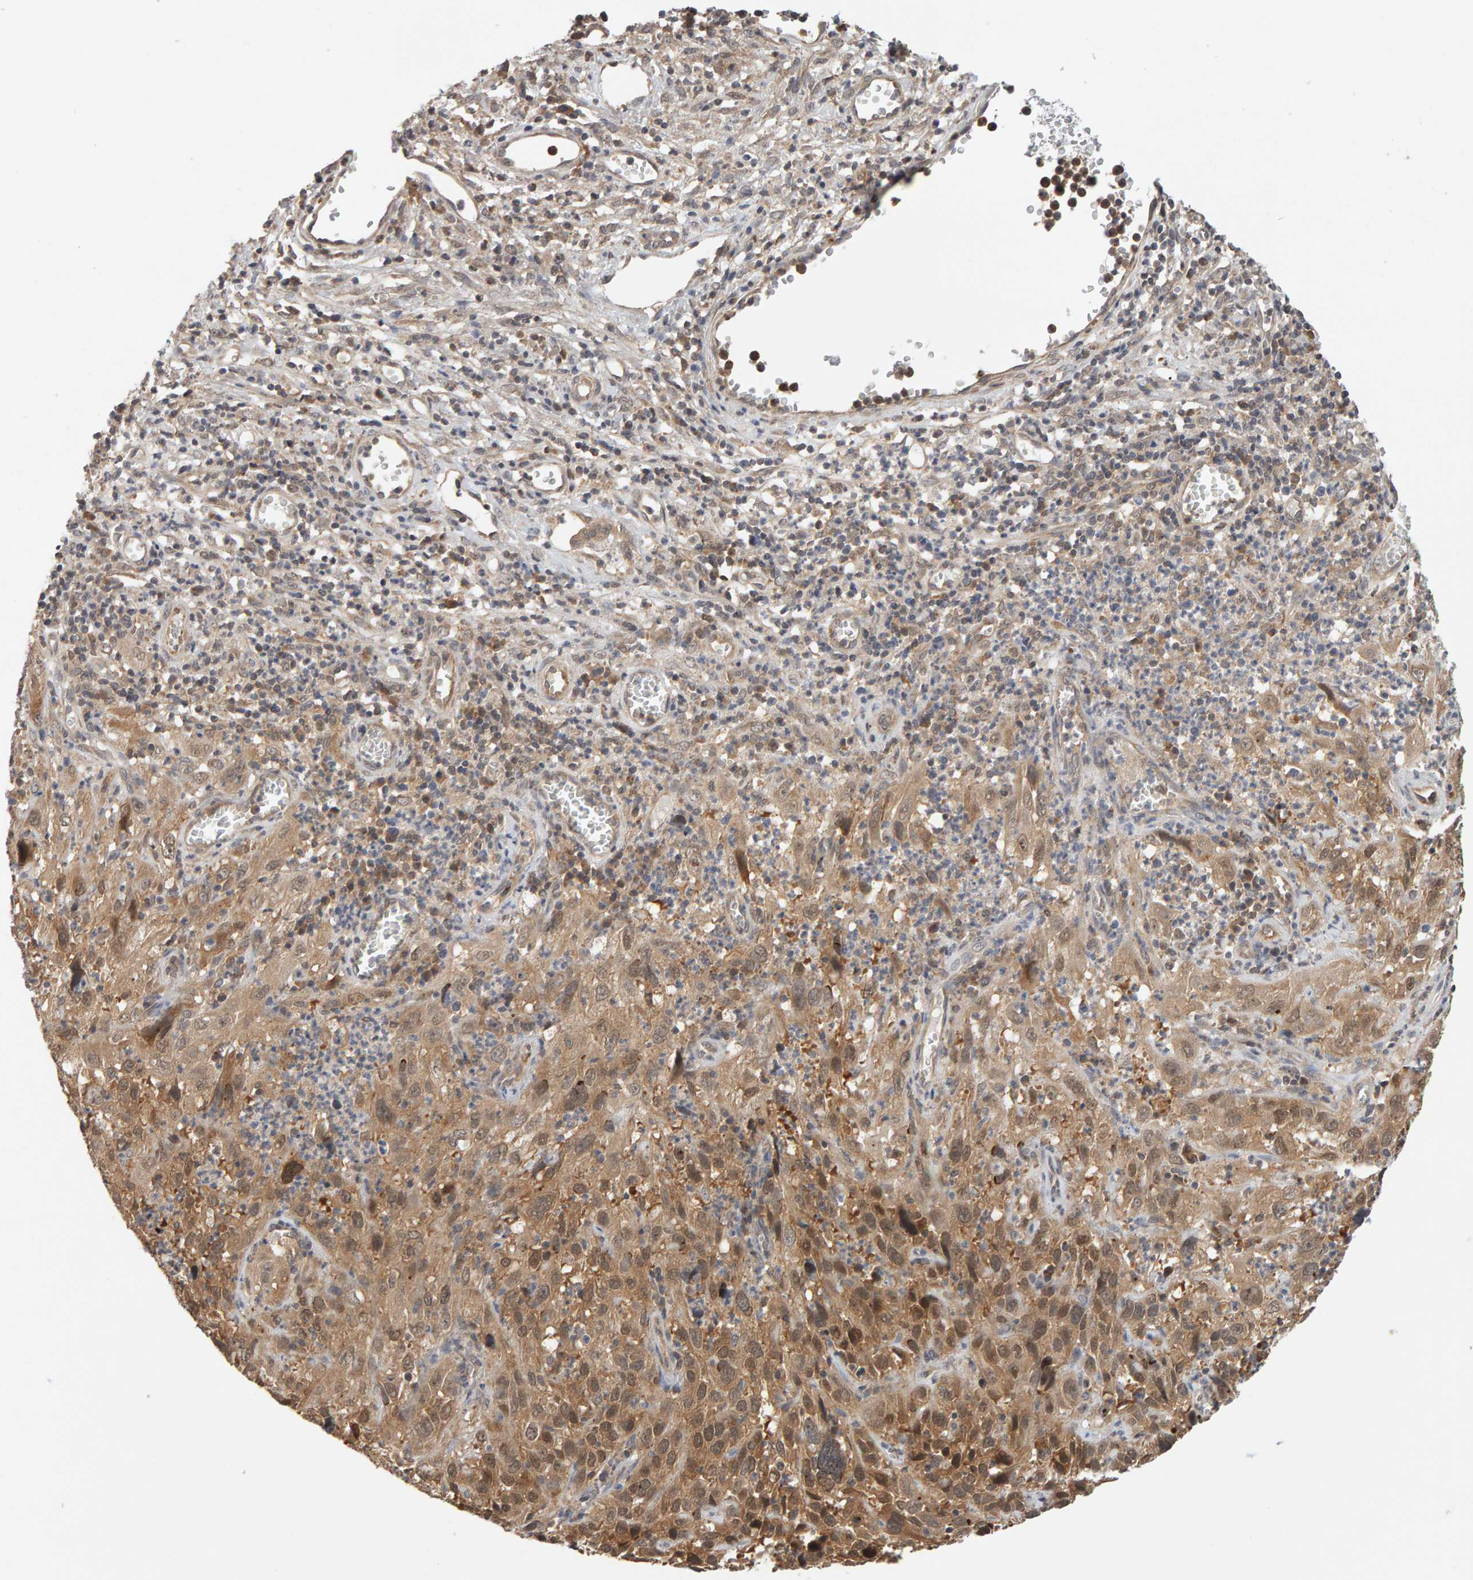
{"staining": {"intensity": "moderate", "quantity": ">75%", "location": "cytoplasmic/membranous"}, "tissue": "cervical cancer", "cell_type": "Tumor cells", "image_type": "cancer", "snomed": [{"axis": "morphology", "description": "Squamous cell carcinoma, NOS"}, {"axis": "topography", "description": "Cervix"}], "caption": "A photomicrograph showing moderate cytoplasmic/membranous staining in approximately >75% of tumor cells in cervical squamous cell carcinoma, as visualized by brown immunohistochemical staining.", "gene": "DNAJC7", "patient": {"sex": "female", "age": 32}}